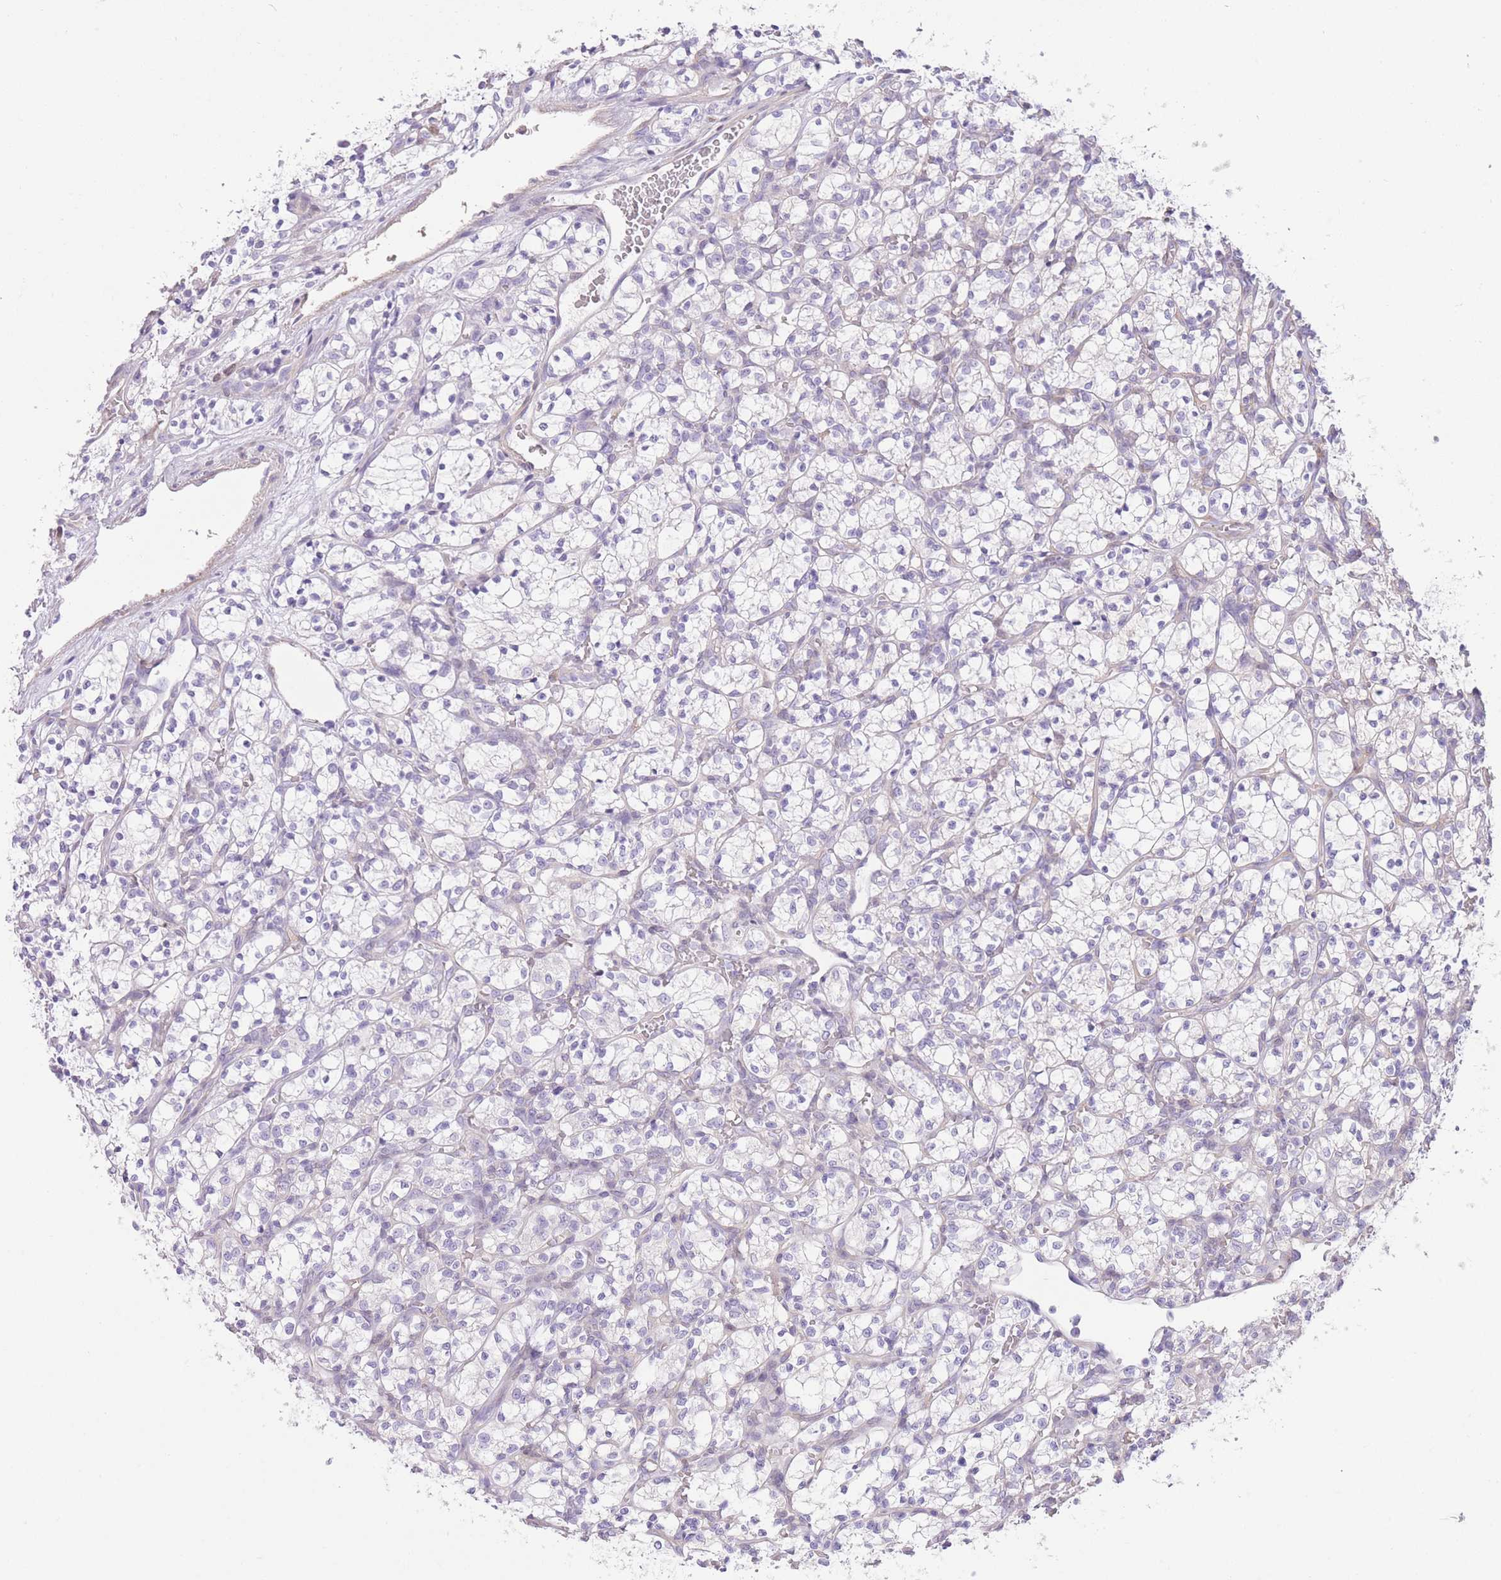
{"staining": {"intensity": "negative", "quantity": "none", "location": "none"}, "tissue": "renal cancer", "cell_type": "Tumor cells", "image_type": "cancer", "snomed": [{"axis": "morphology", "description": "Adenocarcinoma, NOS"}, {"axis": "topography", "description": "Kidney"}], "caption": "DAB (3,3'-diaminobenzidine) immunohistochemical staining of human renal cancer (adenocarcinoma) reveals no significant positivity in tumor cells.", "gene": "OR11H12", "patient": {"sex": "female", "age": 69}}